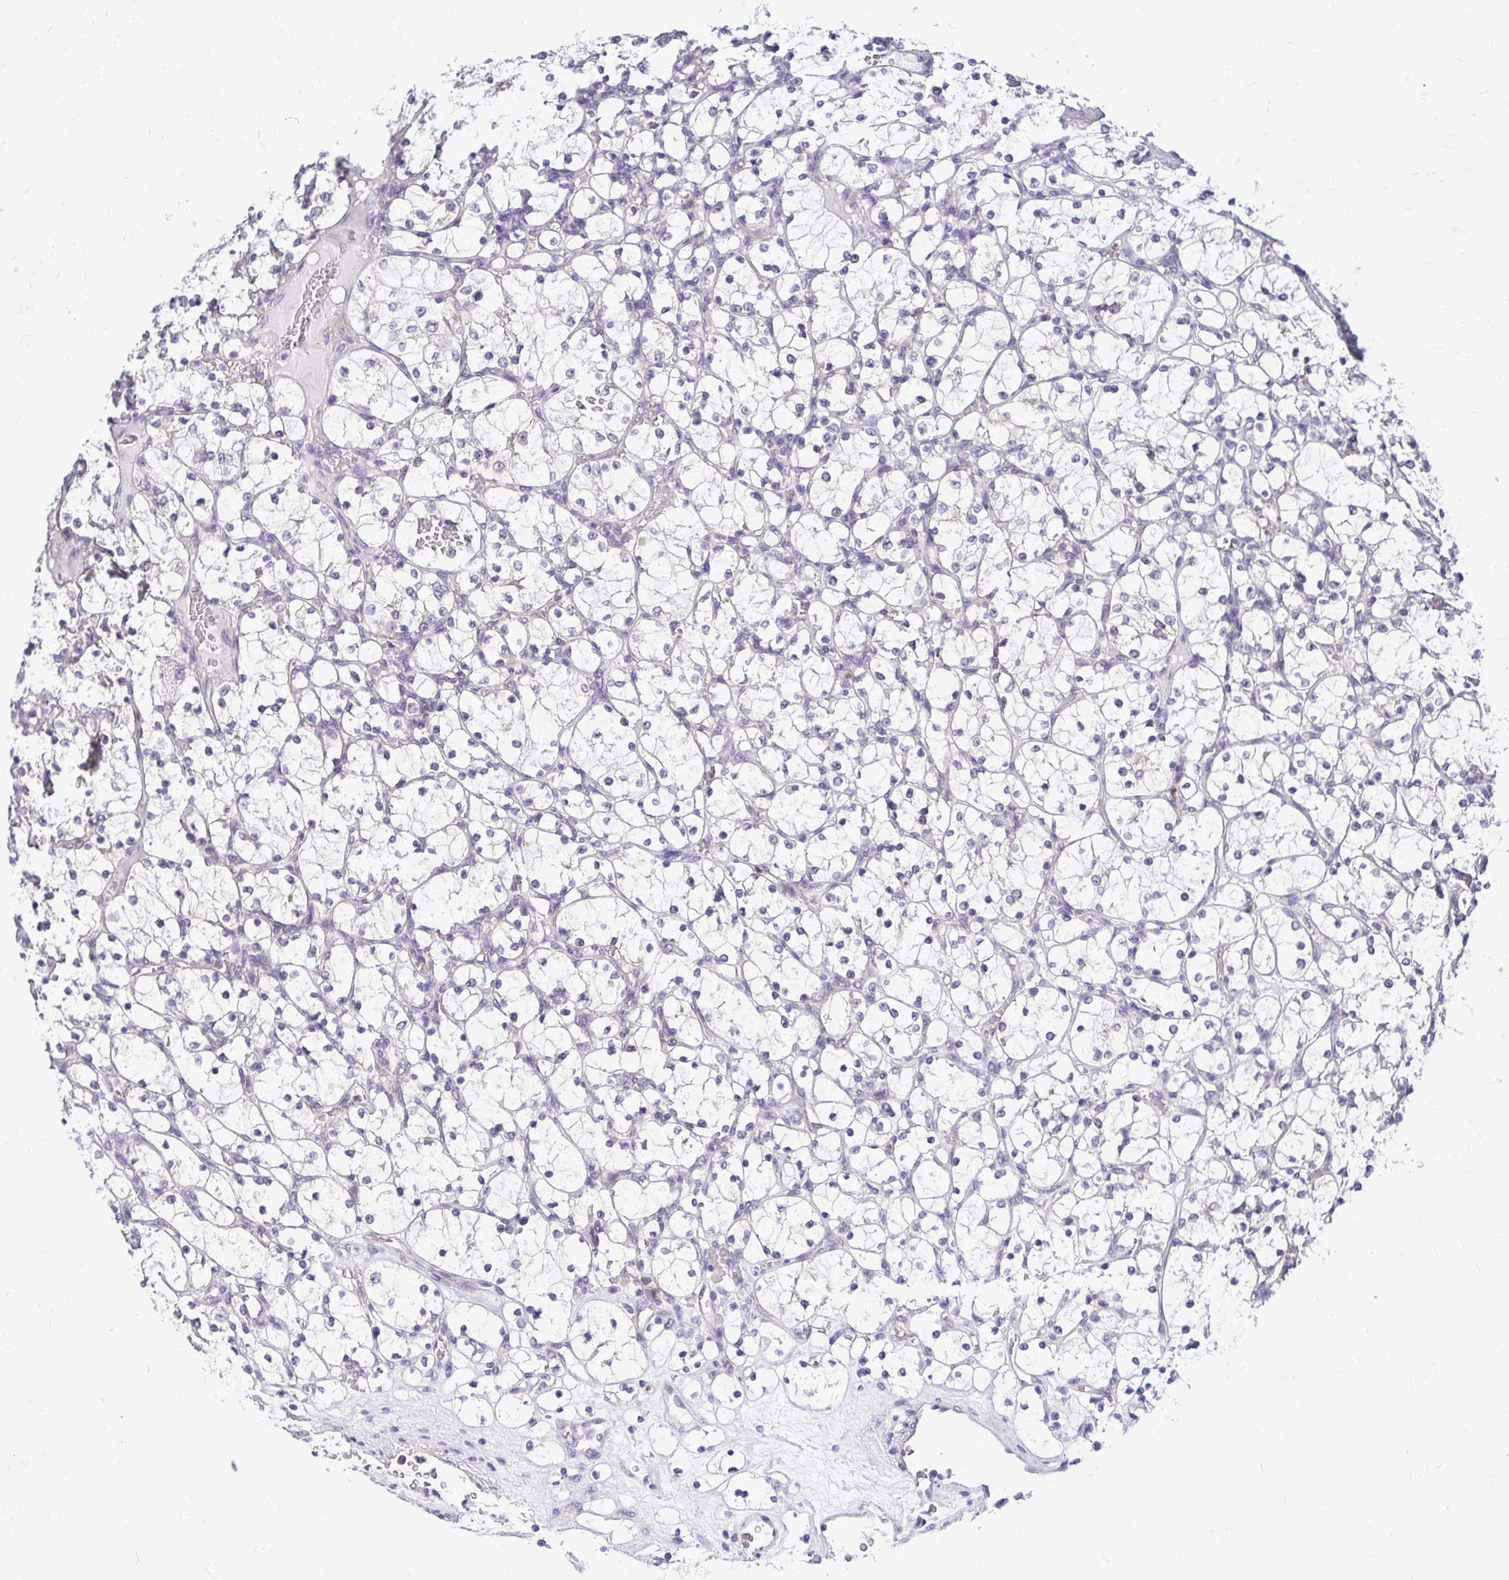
{"staining": {"intensity": "negative", "quantity": "none", "location": "none"}, "tissue": "renal cancer", "cell_type": "Tumor cells", "image_type": "cancer", "snomed": [{"axis": "morphology", "description": "Adenocarcinoma, NOS"}, {"axis": "topography", "description": "Kidney"}], "caption": "Tumor cells show no significant positivity in renal cancer (adenocarcinoma).", "gene": "ZSWIM9", "patient": {"sex": "female", "age": 69}}